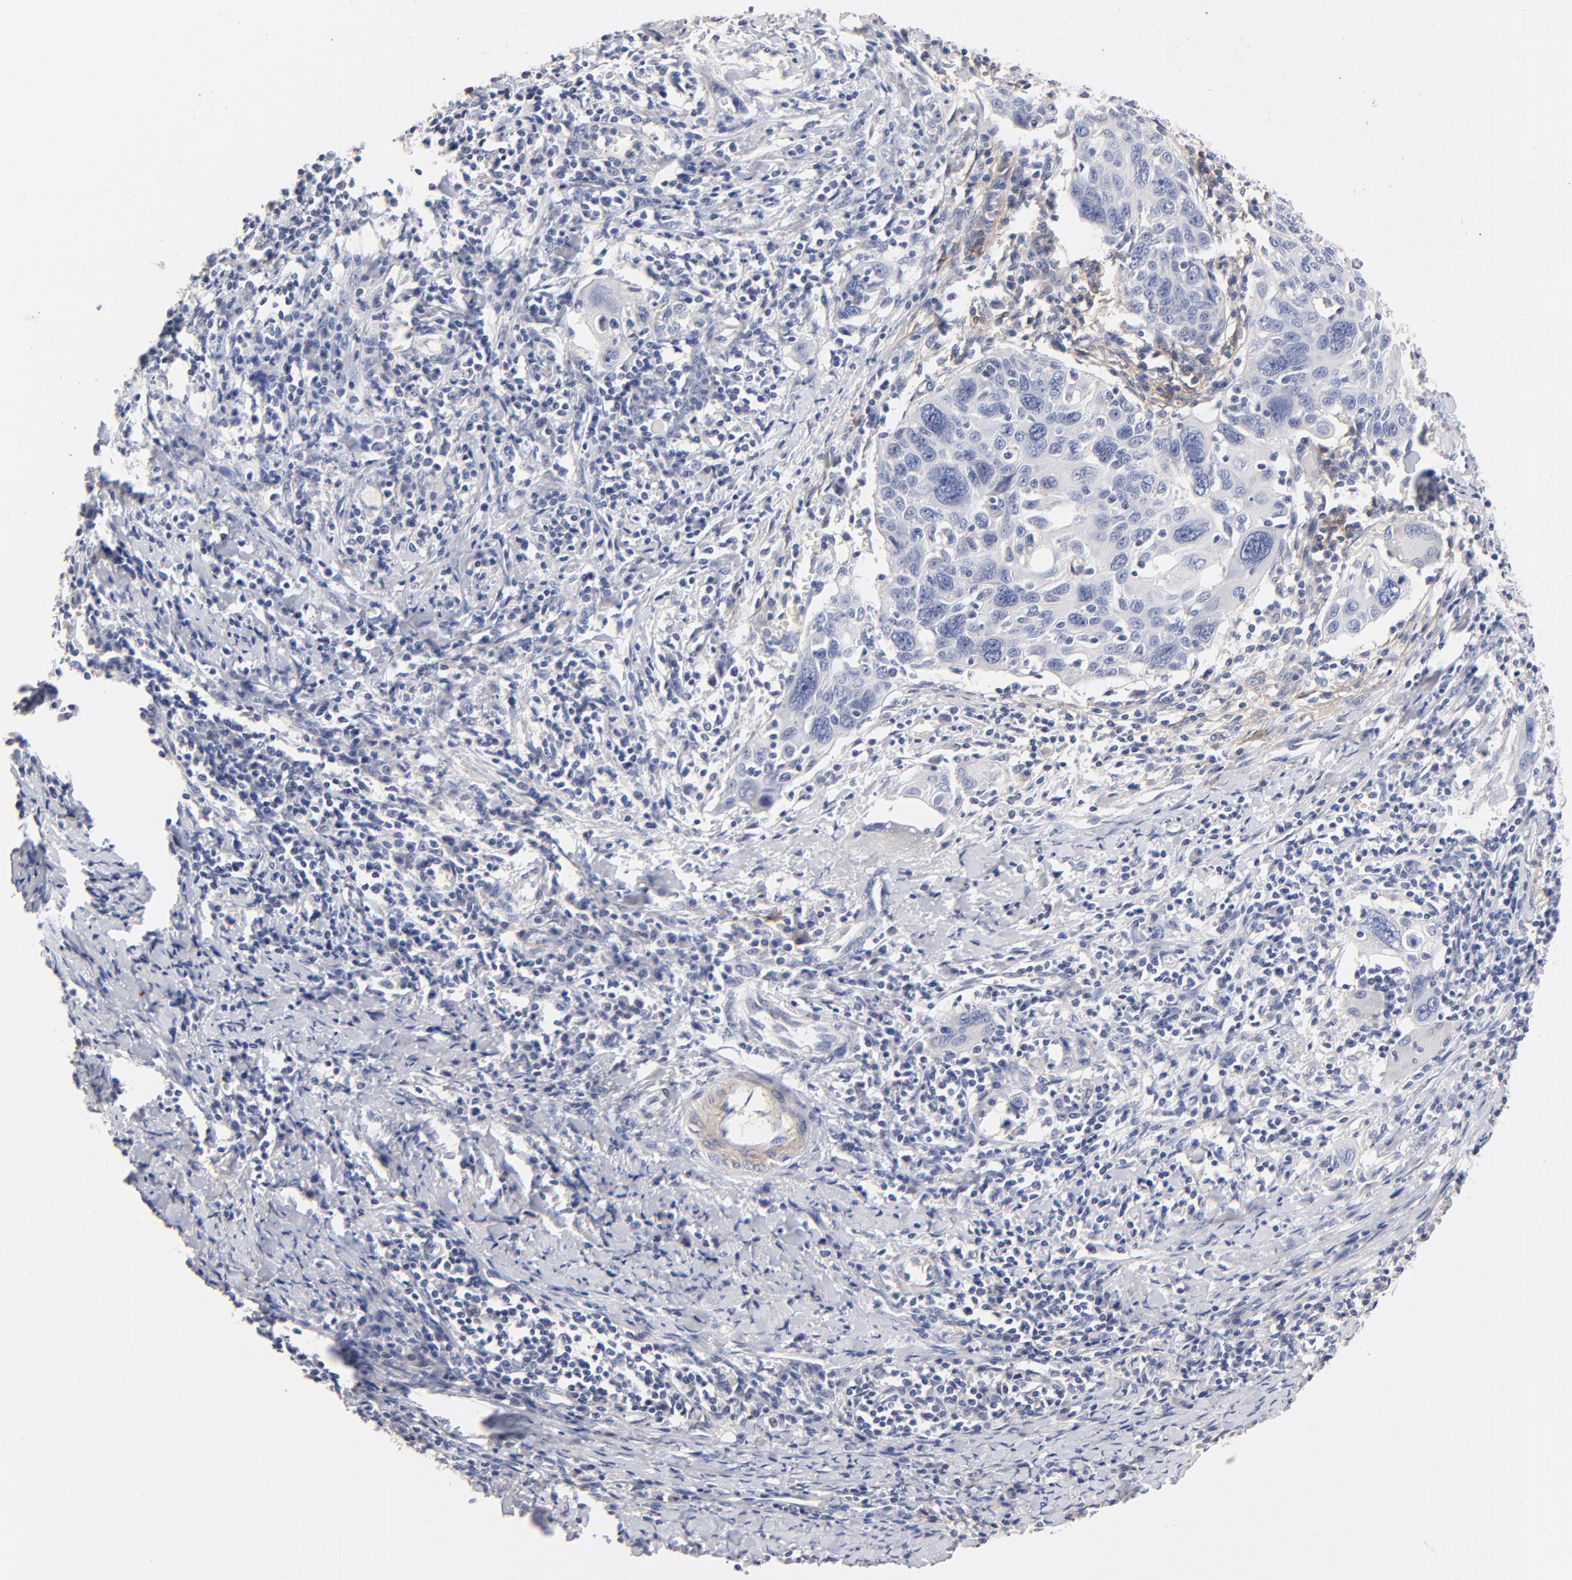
{"staining": {"intensity": "negative", "quantity": "none", "location": "none"}, "tissue": "cervical cancer", "cell_type": "Tumor cells", "image_type": "cancer", "snomed": [{"axis": "morphology", "description": "Squamous cell carcinoma, NOS"}, {"axis": "topography", "description": "Cervix"}], "caption": "This is an immunohistochemistry (IHC) image of squamous cell carcinoma (cervical). There is no staining in tumor cells.", "gene": "ITGA8", "patient": {"sex": "female", "age": 54}}